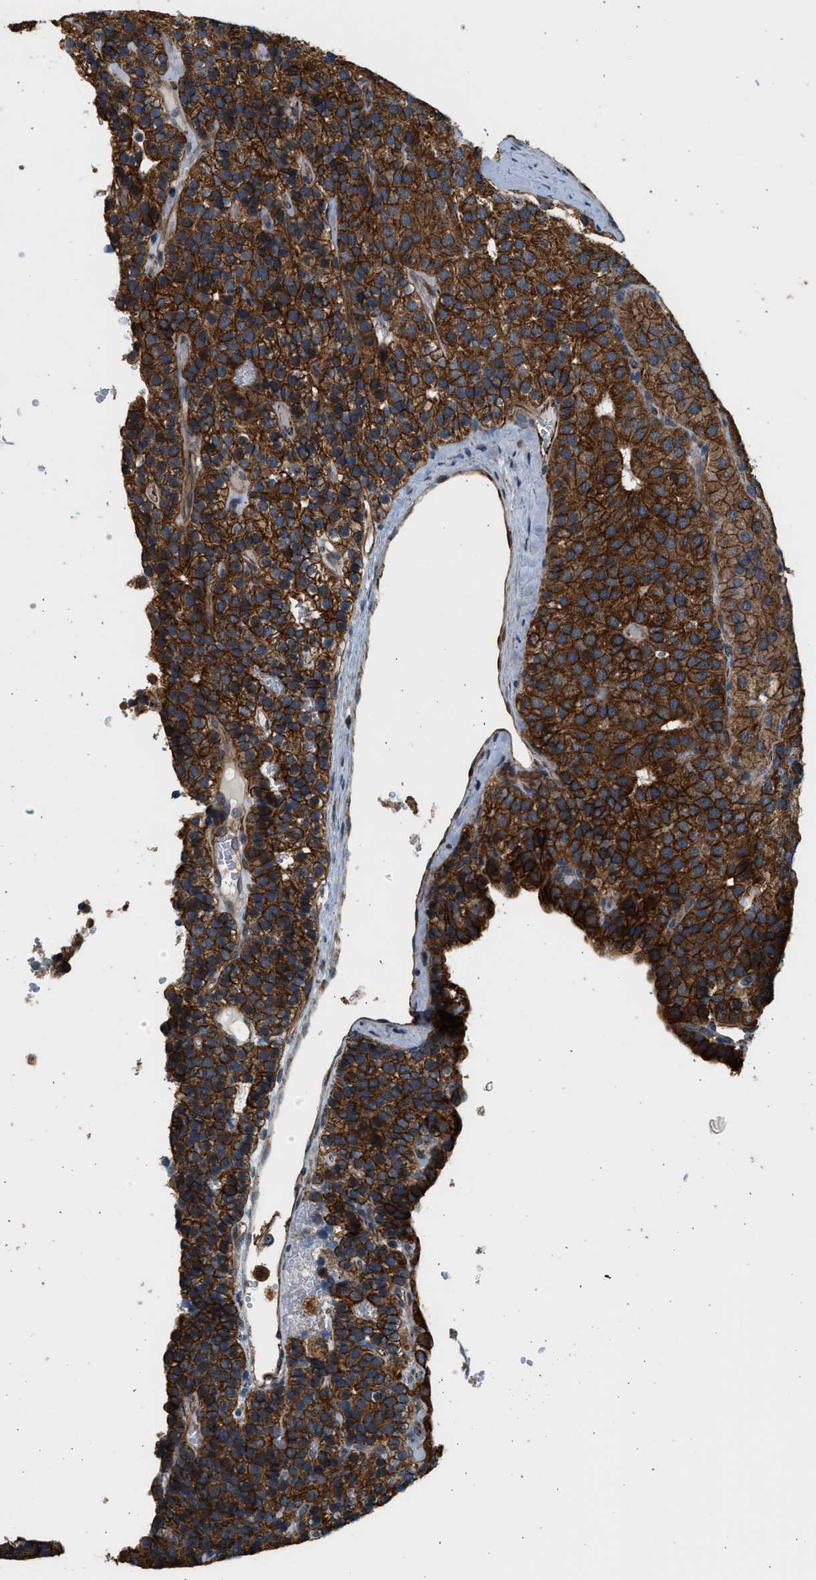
{"staining": {"intensity": "strong", "quantity": ">75%", "location": "cytoplasmic/membranous"}, "tissue": "parathyroid gland", "cell_type": "Glandular cells", "image_type": "normal", "snomed": [{"axis": "morphology", "description": "Normal tissue, NOS"}, {"axis": "morphology", "description": "Adenoma, NOS"}, {"axis": "topography", "description": "Parathyroid gland"}], "caption": "Immunohistochemistry (IHC) of unremarkable parathyroid gland displays high levels of strong cytoplasmic/membranous staining in approximately >75% of glandular cells. Nuclei are stained in blue.", "gene": "PCLO", "patient": {"sex": "female", "age": 86}}